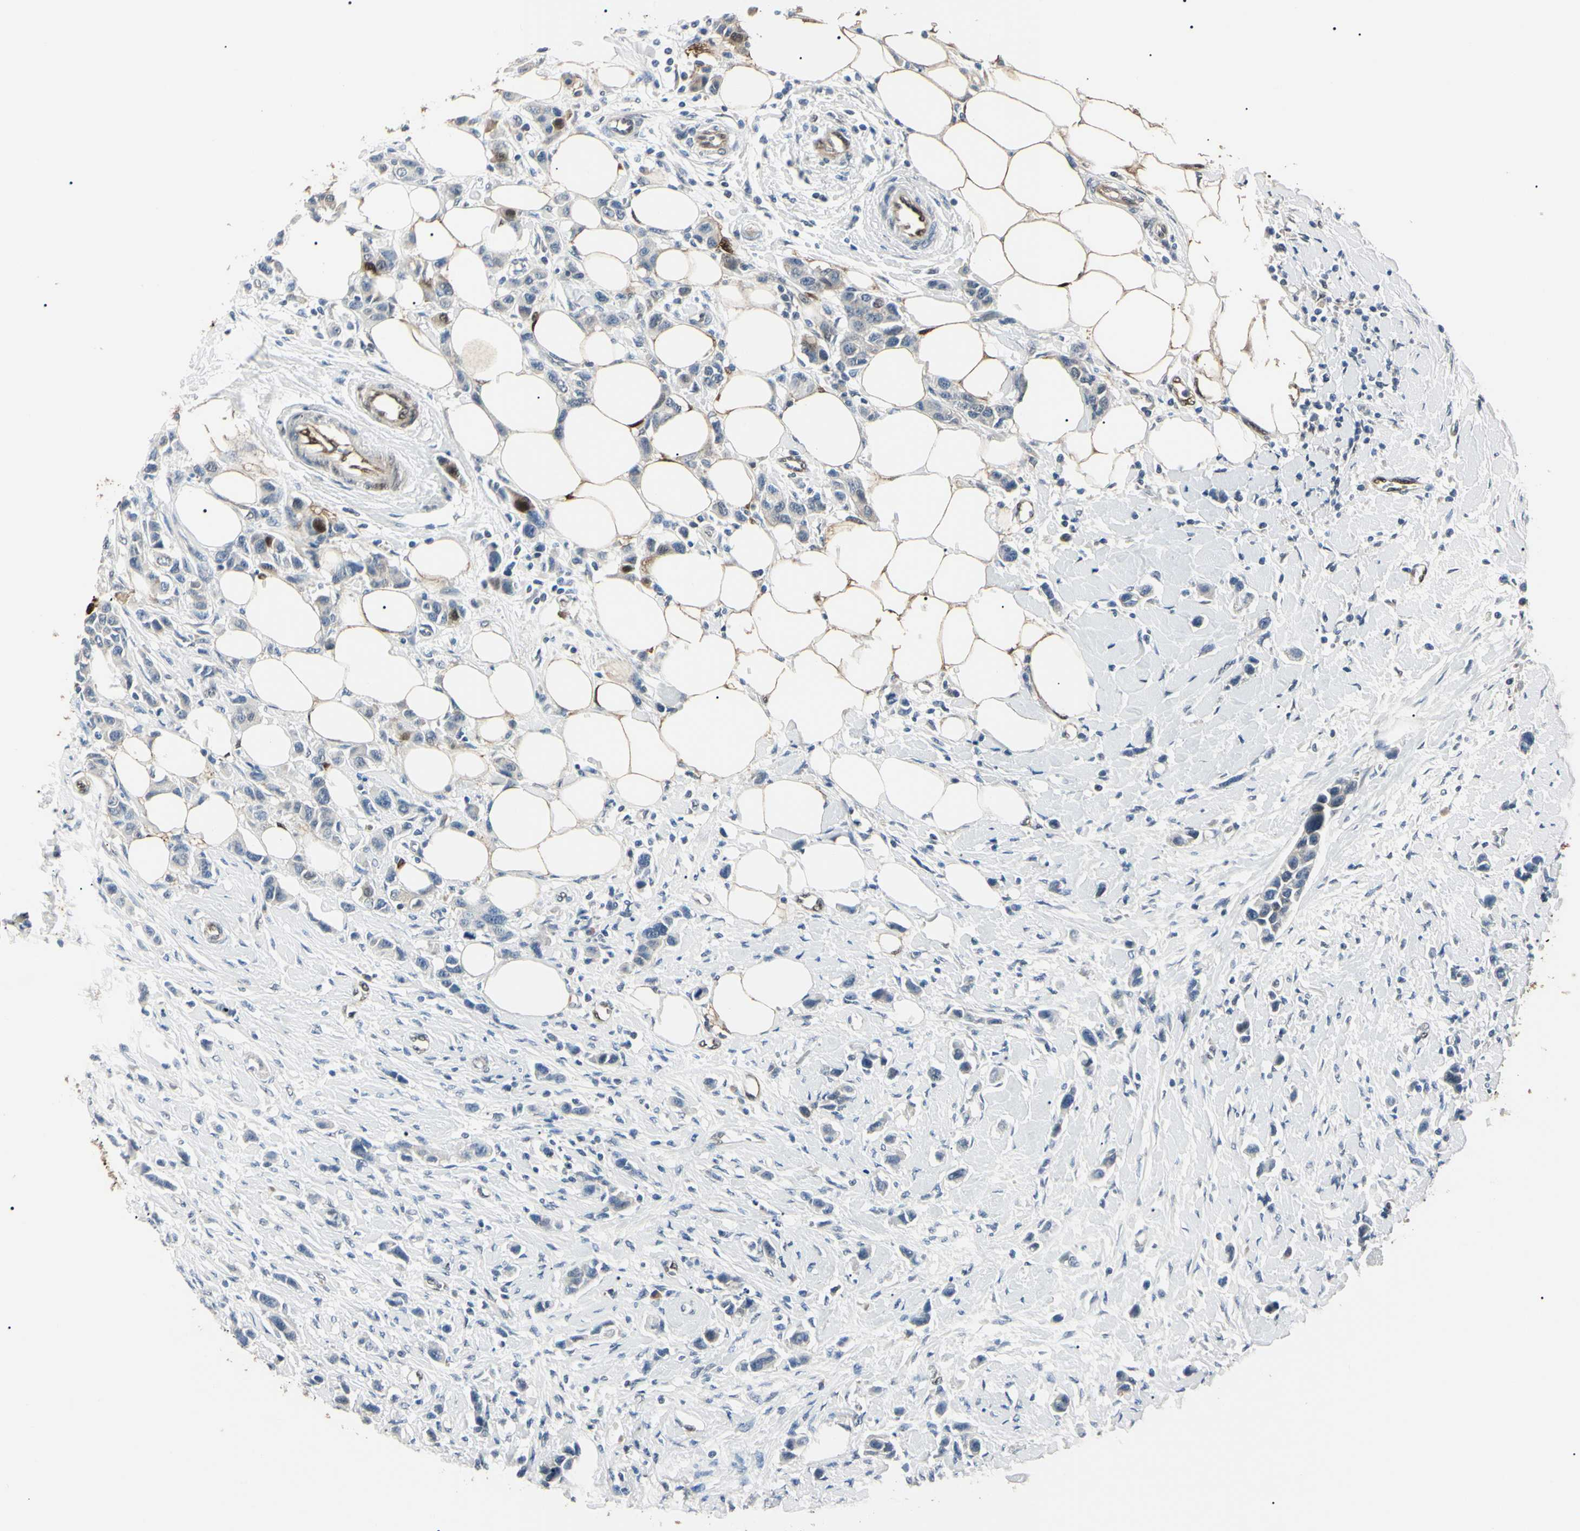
{"staining": {"intensity": "negative", "quantity": "none", "location": "none"}, "tissue": "breast cancer", "cell_type": "Tumor cells", "image_type": "cancer", "snomed": [{"axis": "morphology", "description": "Normal tissue, NOS"}, {"axis": "morphology", "description": "Duct carcinoma"}, {"axis": "topography", "description": "Breast"}], "caption": "A photomicrograph of breast cancer stained for a protein displays no brown staining in tumor cells. Brightfield microscopy of immunohistochemistry stained with DAB (brown) and hematoxylin (blue), captured at high magnification.", "gene": "AKR1C3", "patient": {"sex": "female", "age": 50}}